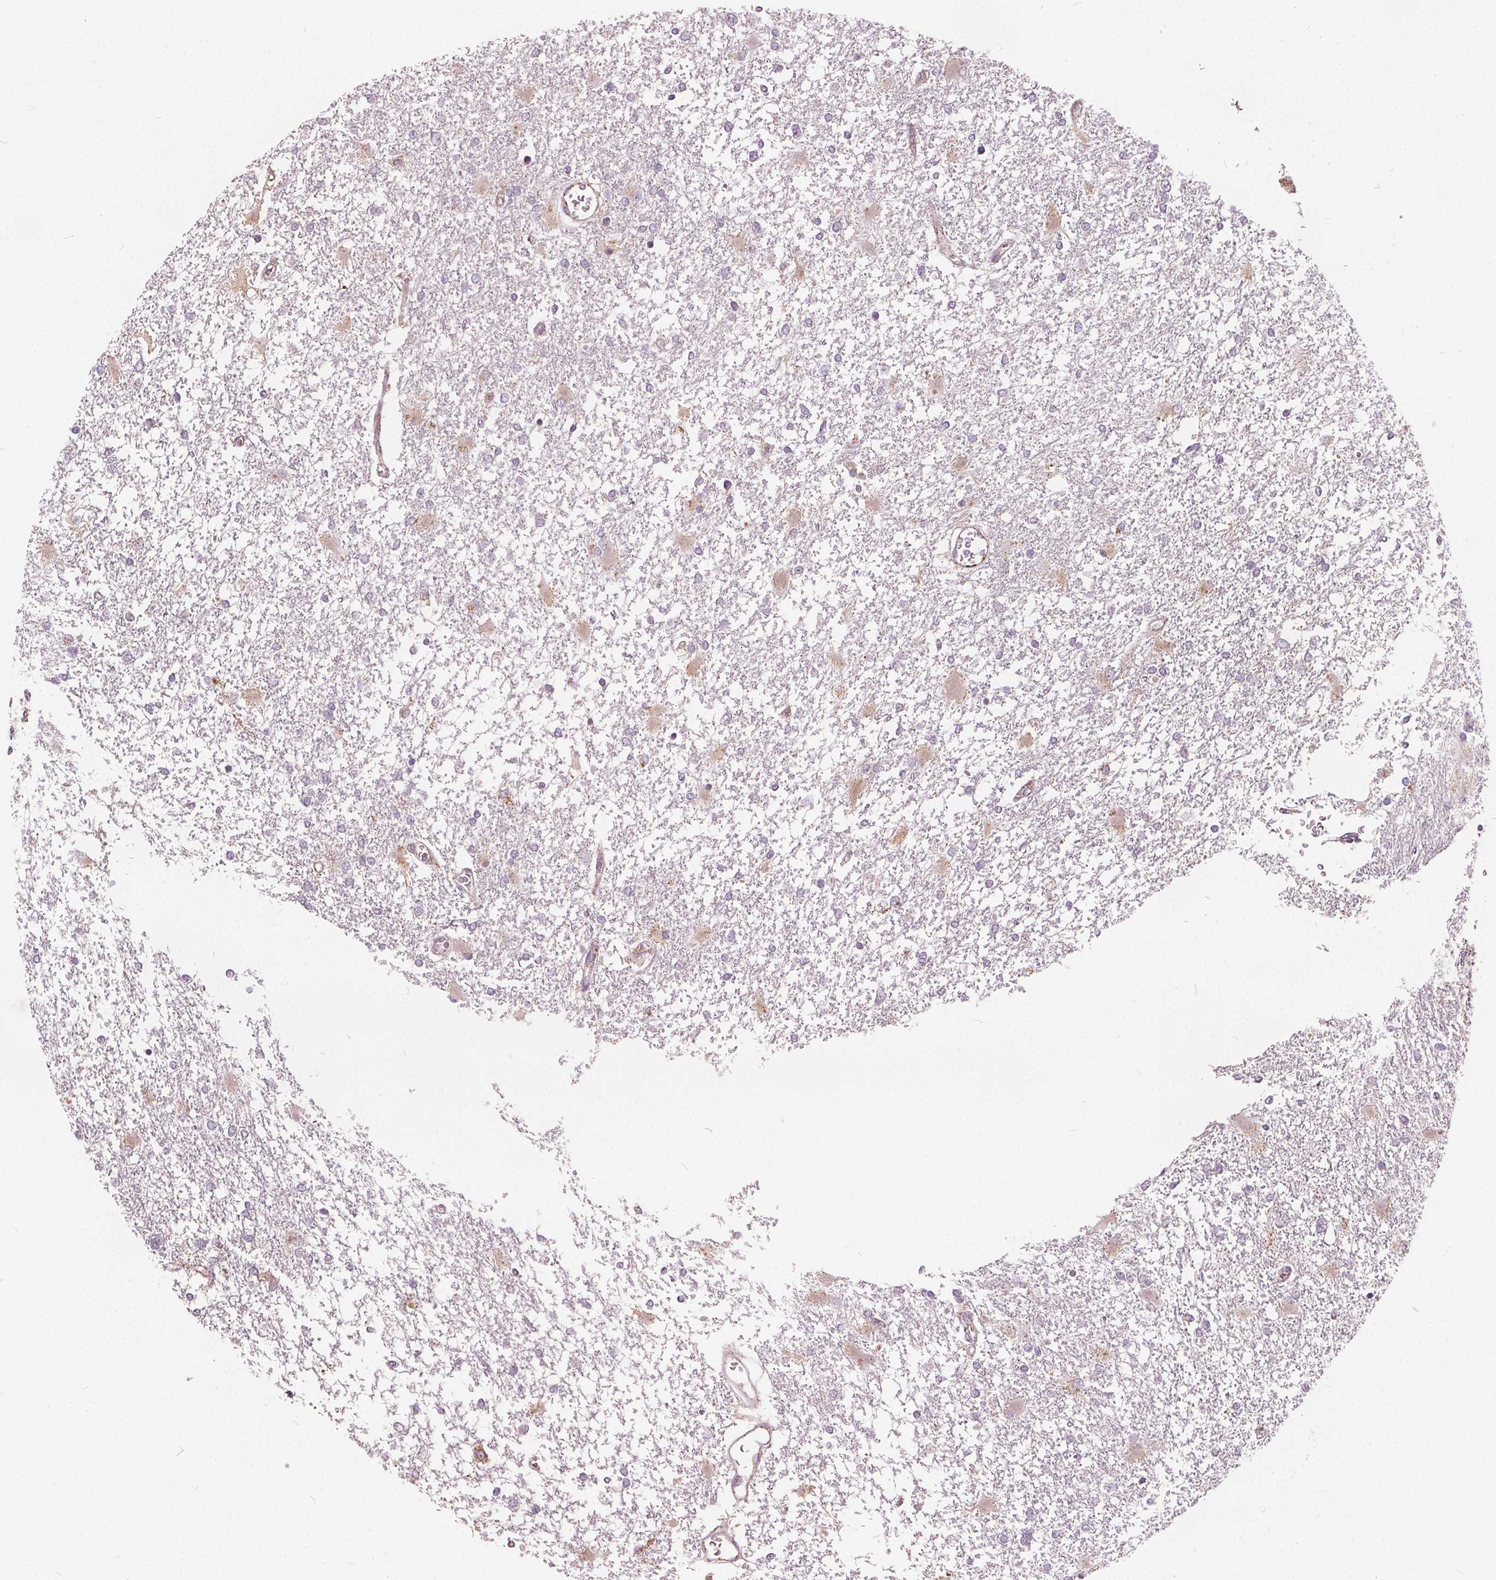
{"staining": {"intensity": "negative", "quantity": "none", "location": "none"}, "tissue": "glioma", "cell_type": "Tumor cells", "image_type": "cancer", "snomed": [{"axis": "morphology", "description": "Glioma, malignant, High grade"}, {"axis": "topography", "description": "Cerebral cortex"}], "caption": "Tumor cells show no significant protein staining in glioma.", "gene": "ECI2", "patient": {"sex": "male", "age": 79}}